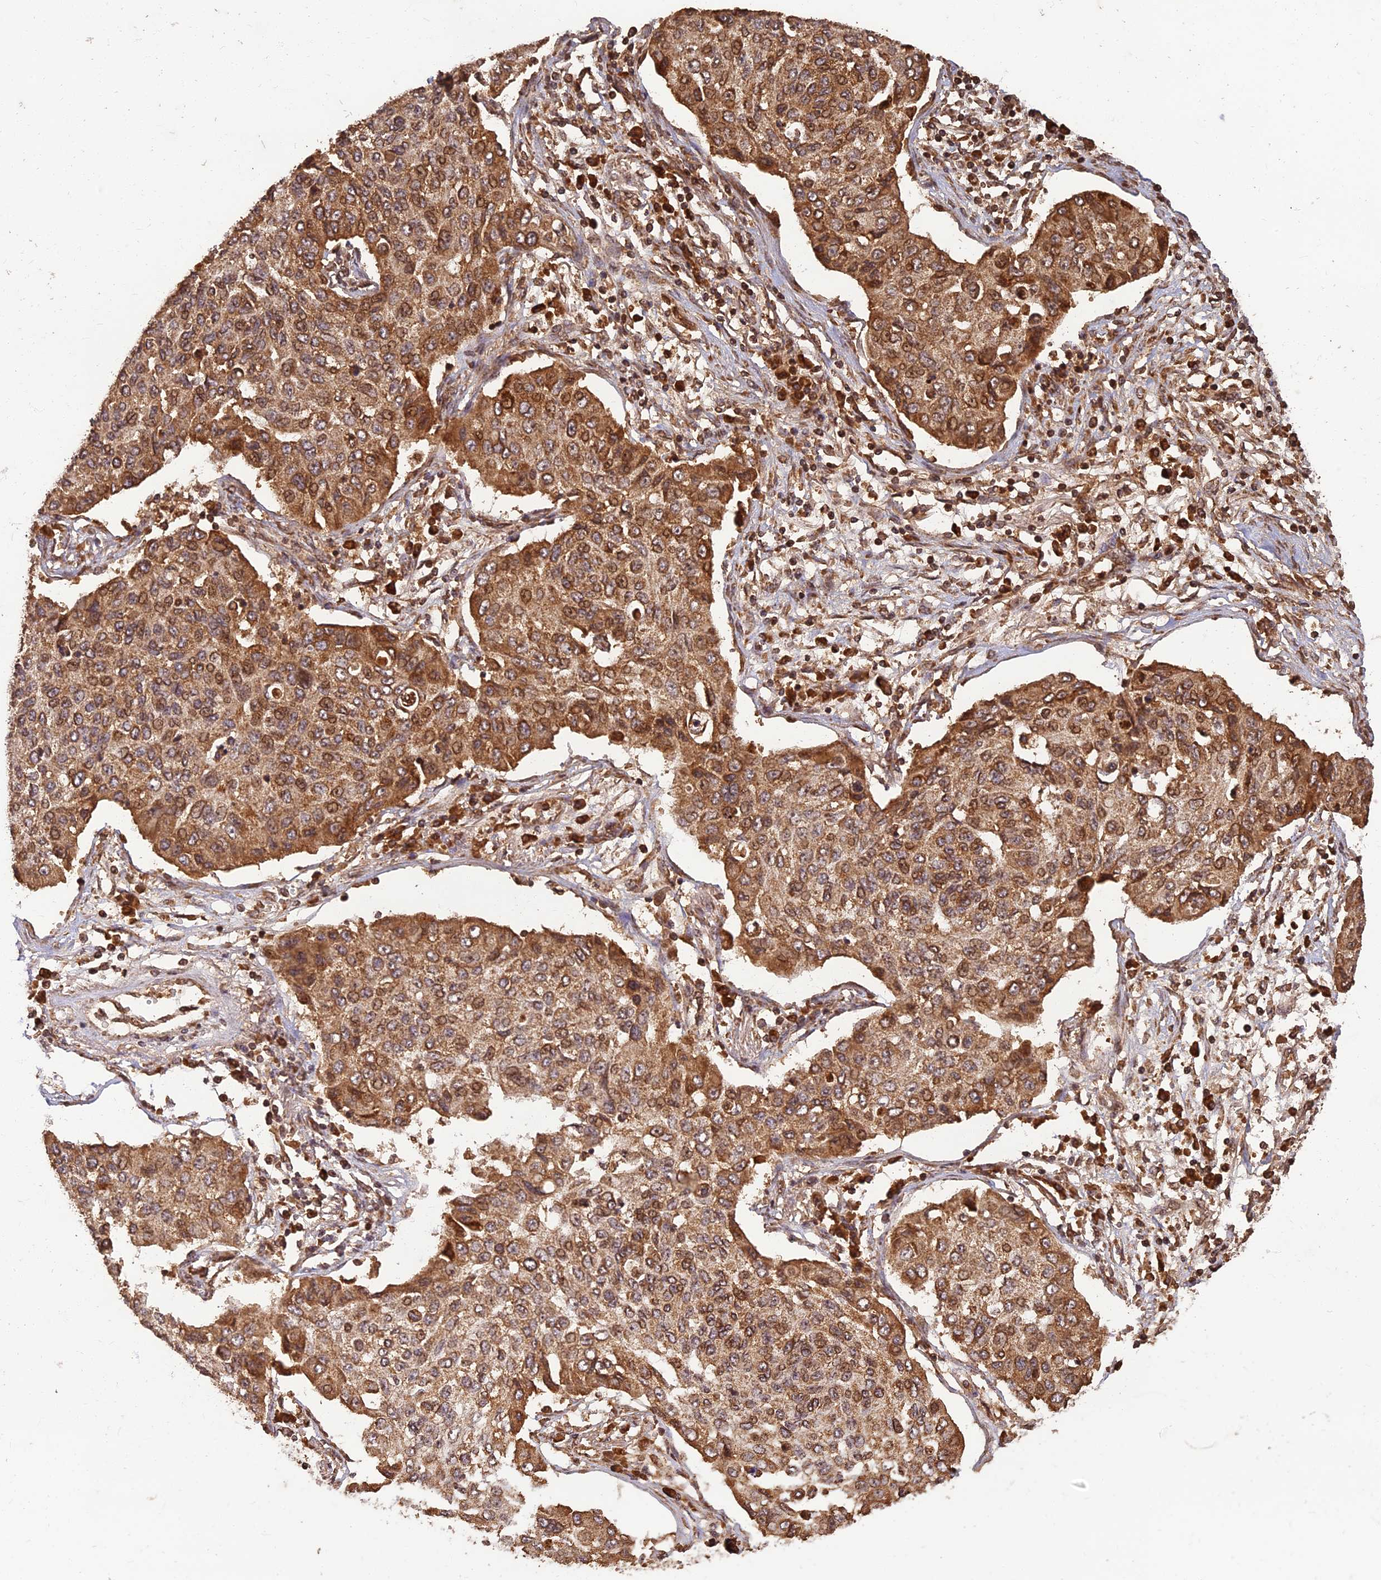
{"staining": {"intensity": "moderate", "quantity": ">75%", "location": "cytoplasmic/membranous,nuclear"}, "tissue": "lung cancer", "cell_type": "Tumor cells", "image_type": "cancer", "snomed": [{"axis": "morphology", "description": "Squamous cell carcinoma, NOS"}, {"axis": "topography", "description": "Lung"}], "caption": "Protein expression analysis of human lung cancer reveals moderate cytoplasmic/membranous and nuclear positivity in approximately >75% of tumor cells.", "gene": "CORO1C", "patient": {"sex": "male", "age": 74}}